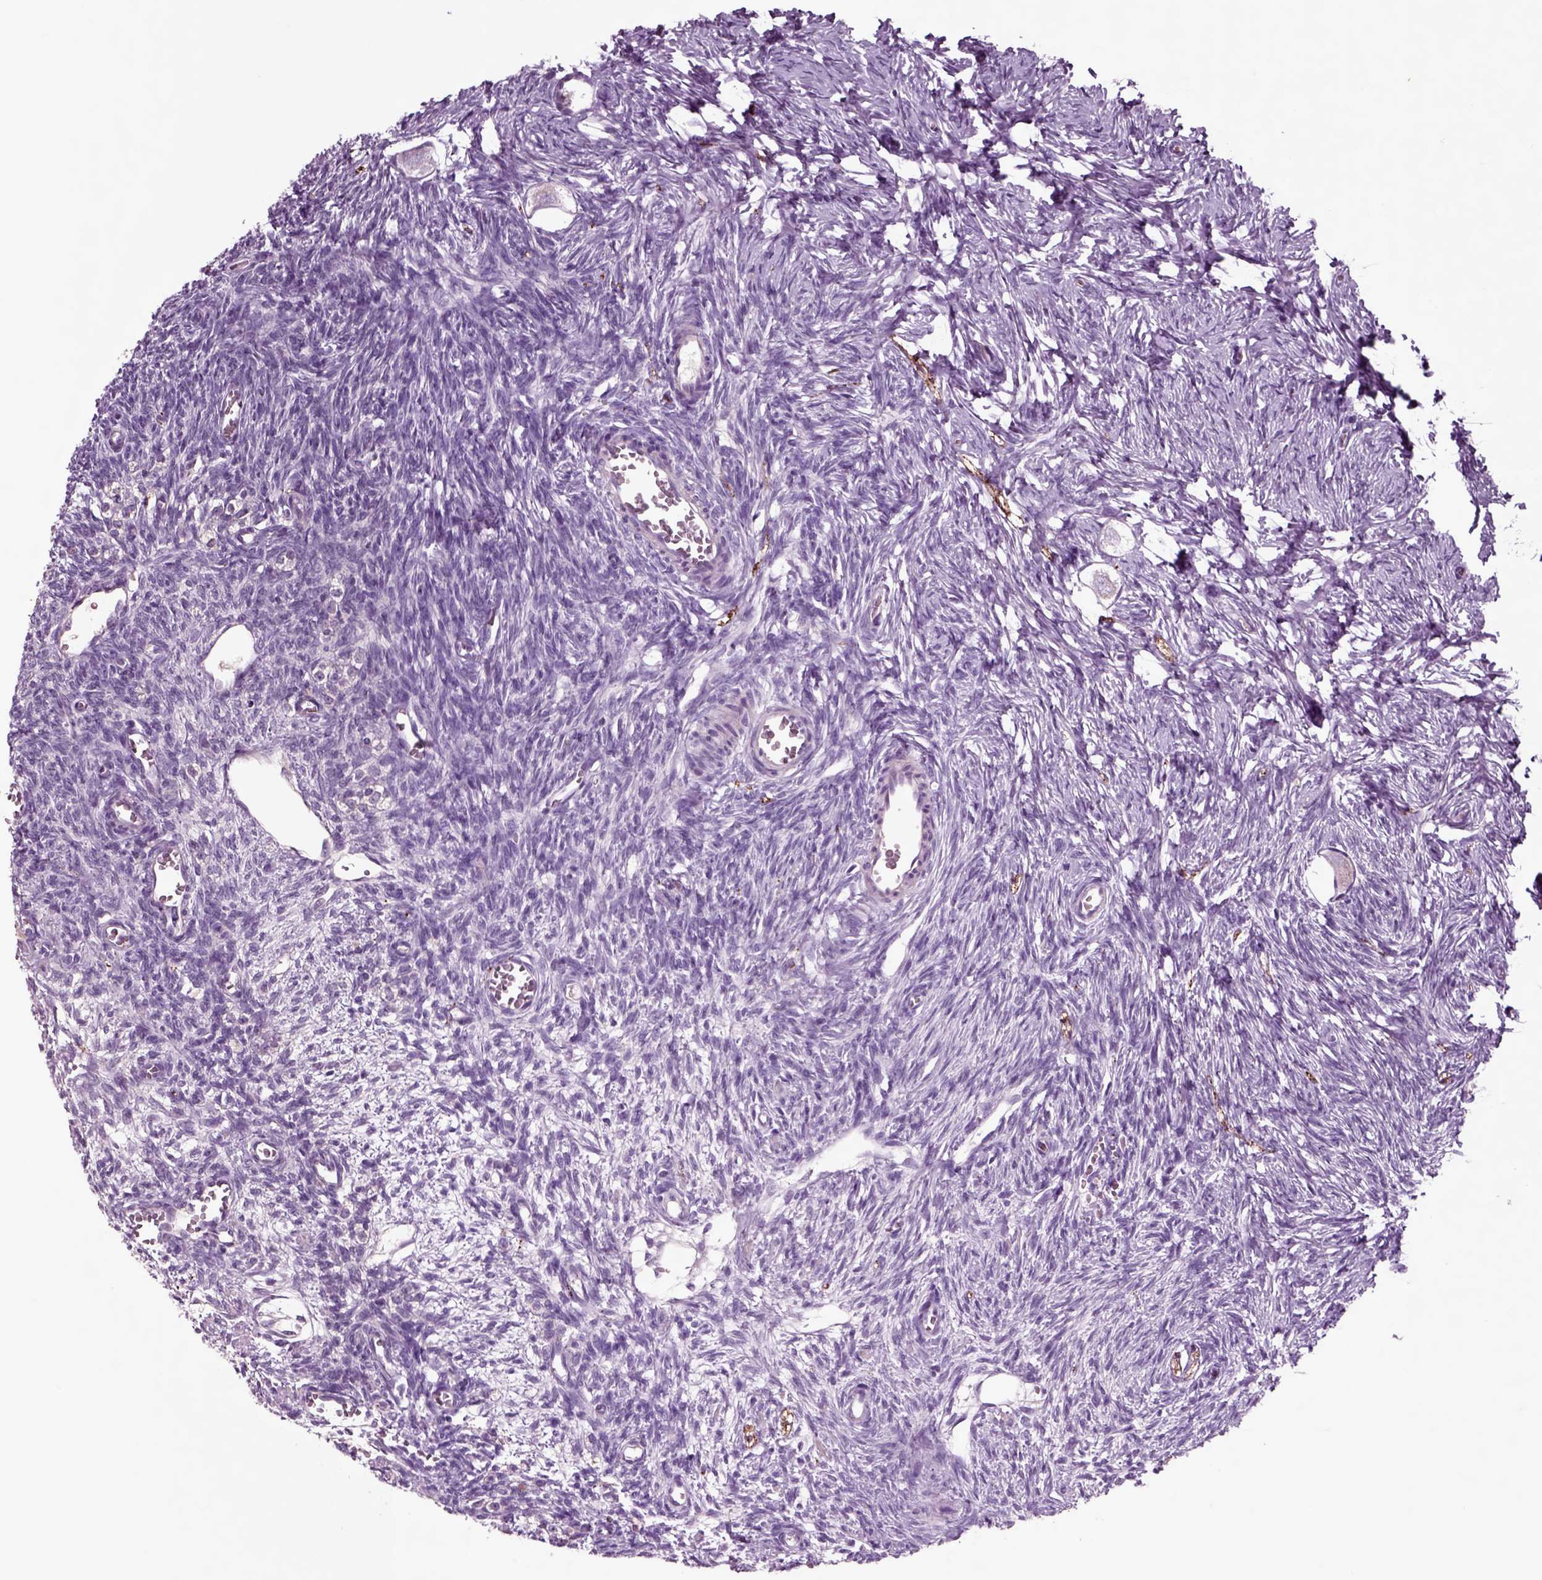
{"staining": {"intensity": "negative", "quantity": "none", "location": "none"}, "tissue": "ovary", "cell_type": "Follicle cells", "image_type": "normal", "snomed": [{"axis": "morphology", "description": "Normal tissue, NOS"}, {"axis": "topography", "description": "Ovary"}], "caption": "DAB (3,3'-diaminobenzidine) immunohistochemical staining of normal ovary shows no significant positivity in follicle cells.", "gene": "CHGB", "patient": {"sex": "female", "age": 27}}